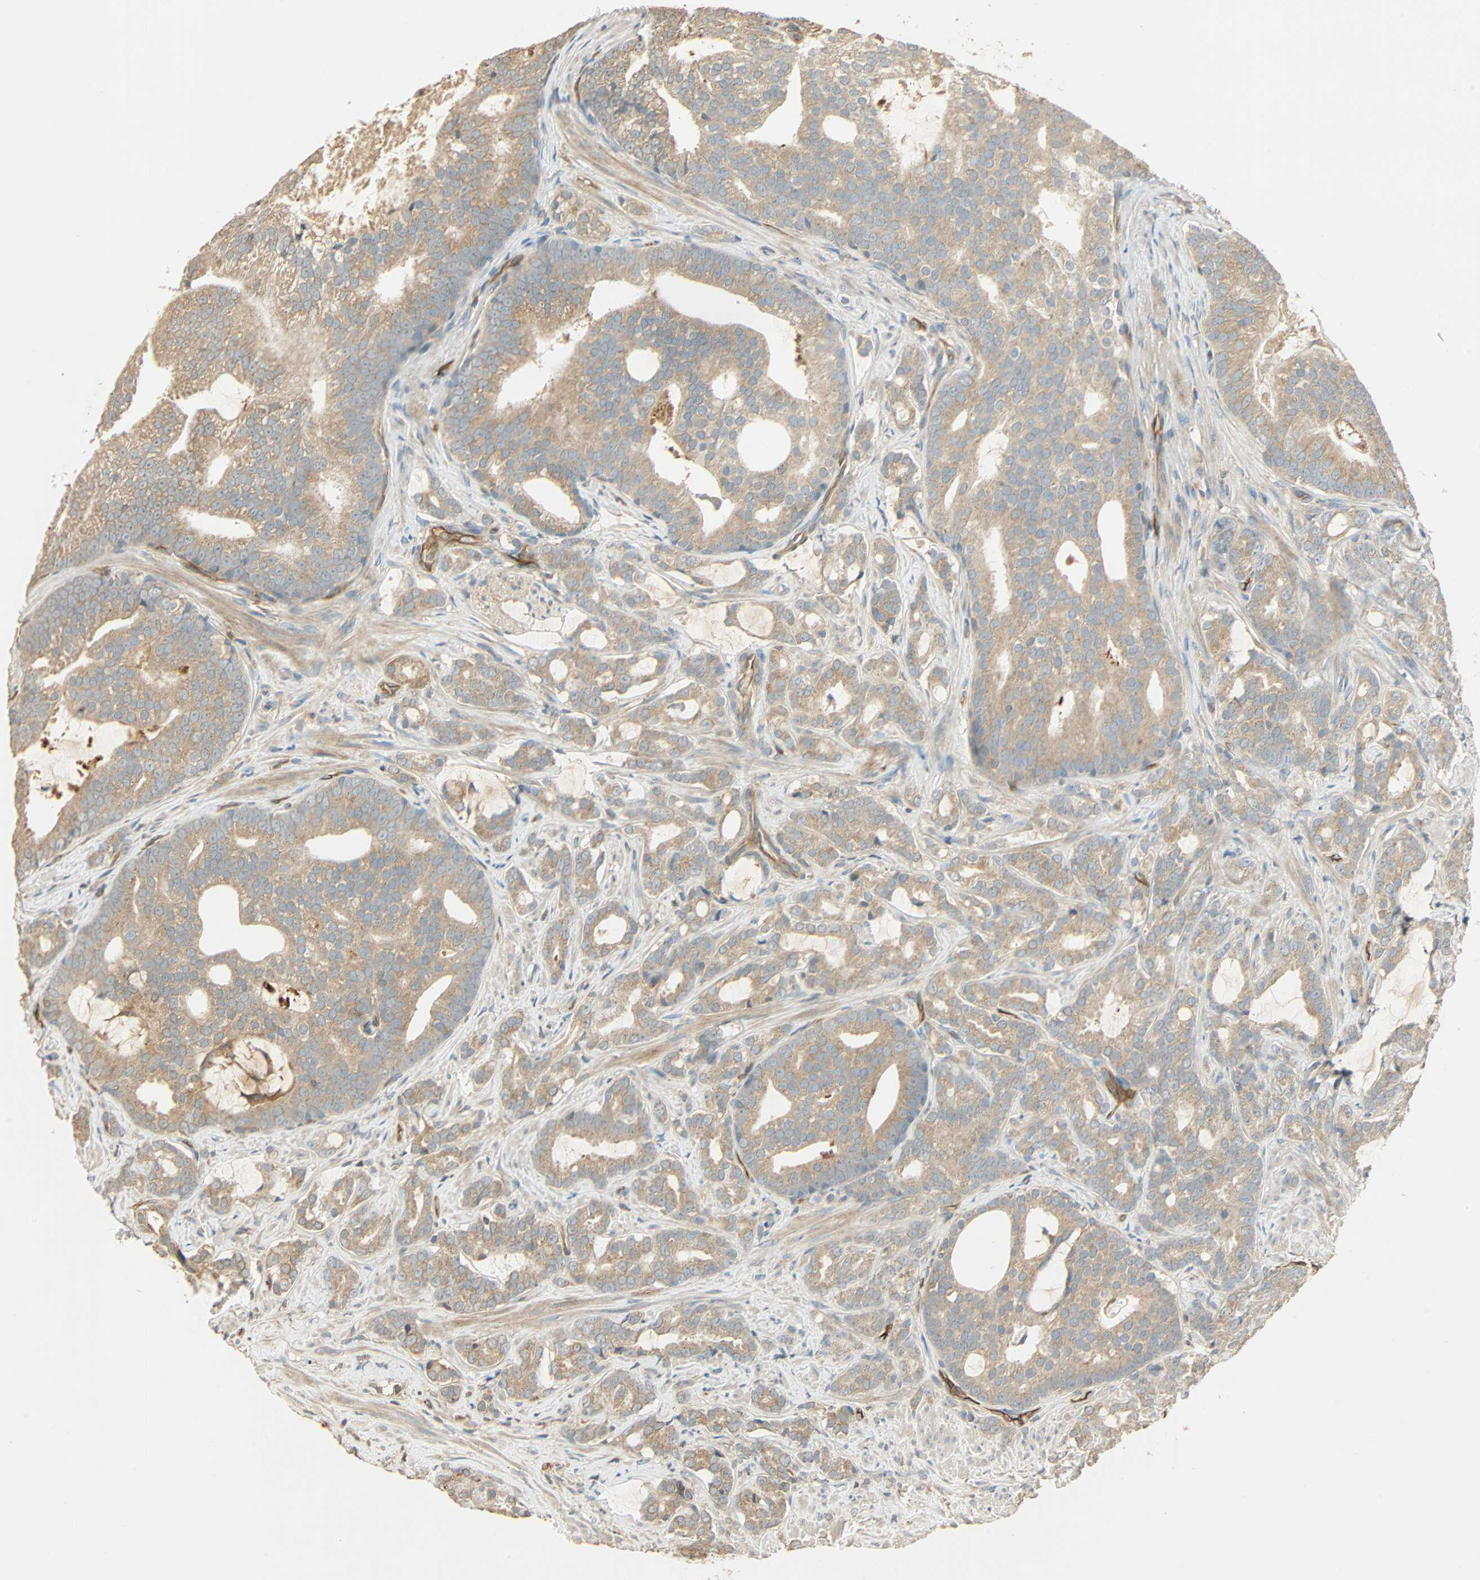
{"staining": {"intensity": "weak", "quantity": ">75%", "location": "cytoplasmic/membranous"}, "tissue": "prostate cancer", "cell_type": "Tumor cells", "image_type": "cancer", "snomed": [{"axis": "morphology", "description": "Adenocarcinoma, Low grade"}, {"axis": "topography", "description": "Prostate"}], "caption": "Protein positivity by IHC exhibits weak cytoplasmic/membranous expression in approximately >75% of tumor cells in prostate low-grade adenocarcinoma.", "gene": "GALK1", "patient": {"sex": "male", "age": 58}}